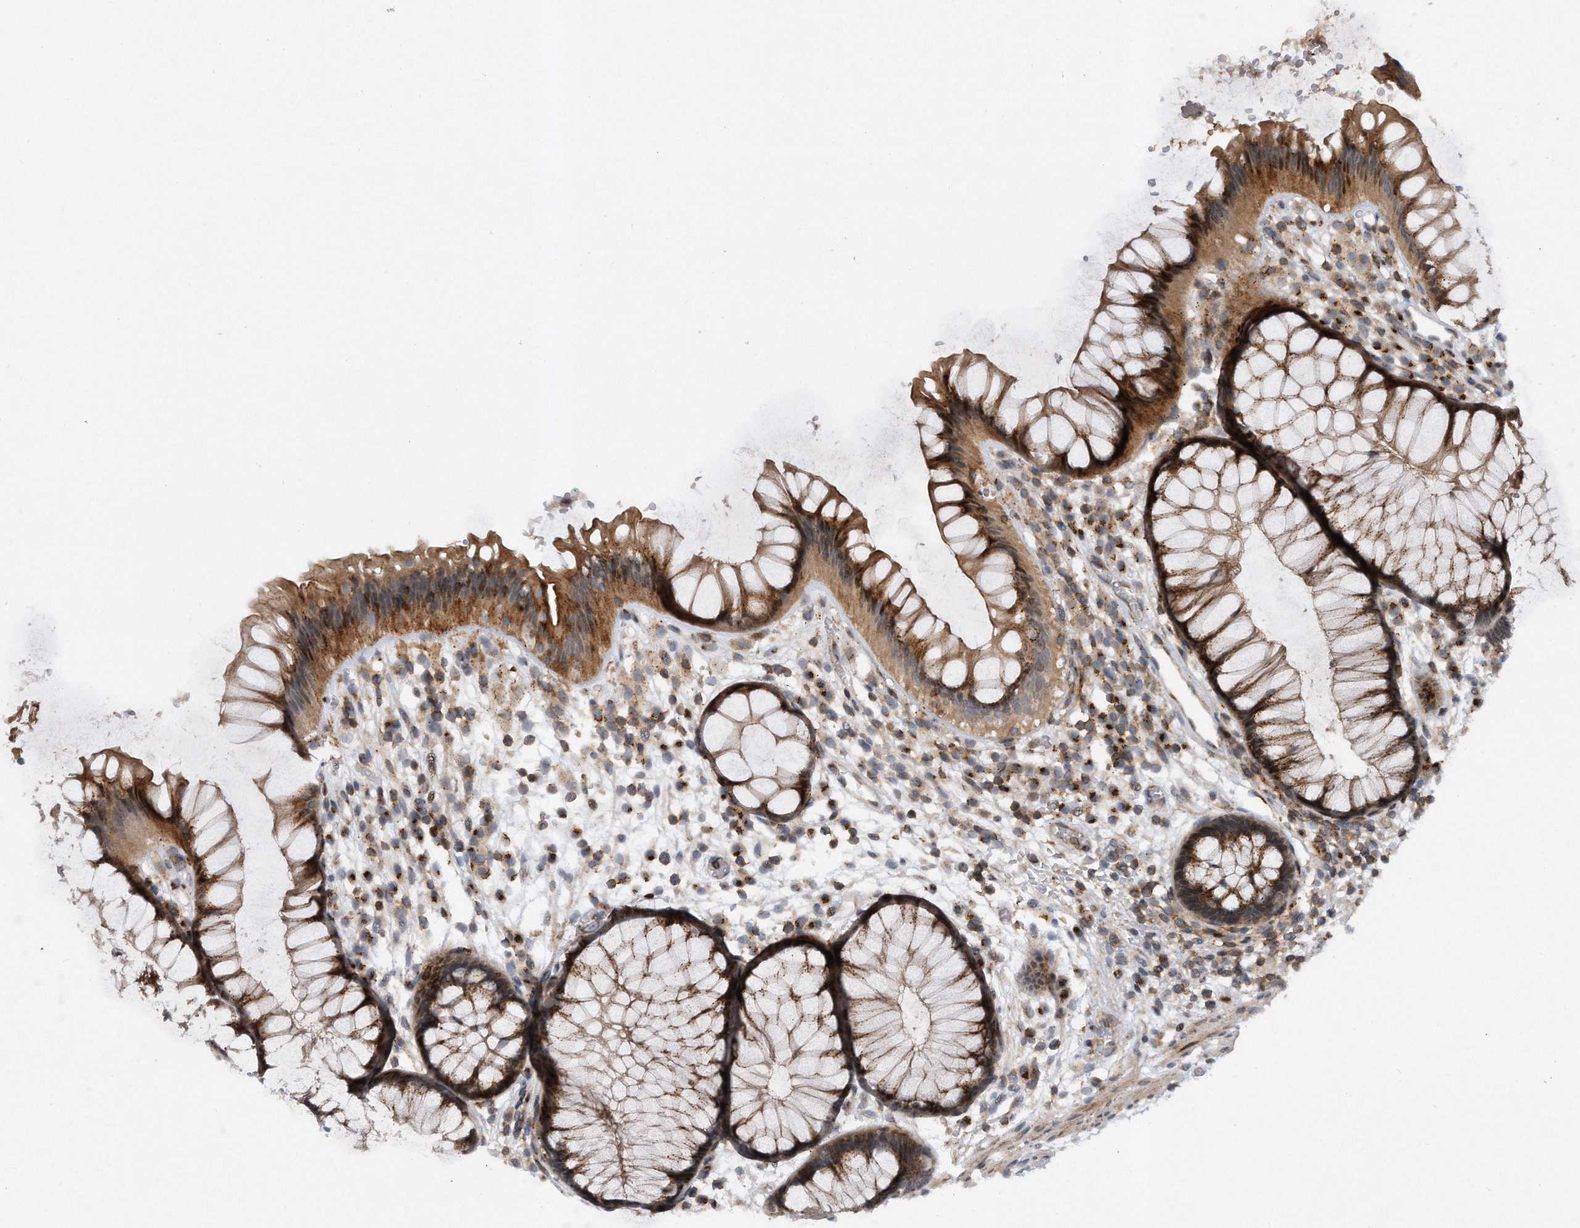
{"staining": {"intensity": "moderate", "quantity": ">75%", "location": "cytoplasmic/membranous"}, "tissue": "rectum", "cell_type": "Glandular cells", "image_type": "normal", "snomed": [{"axis": "morphology", "description": "Normal tissue, NOS"}, {"axis": "topography", "description": "Rectum"}], "caption": "Glandular cells display medium levels of moderate cytoplasmic/membranous positivity in approximately >75% of cells in unremarkable rectum. The staining was performed using DAB (3,3'-diaminobenzidine) to visualize the protein expression in brown, while the nuclei were stained in blue with hematoxylin (Magnification: 20x).", "gene": "PGBD2", "patient": {"sex": "male", "age": 51}}